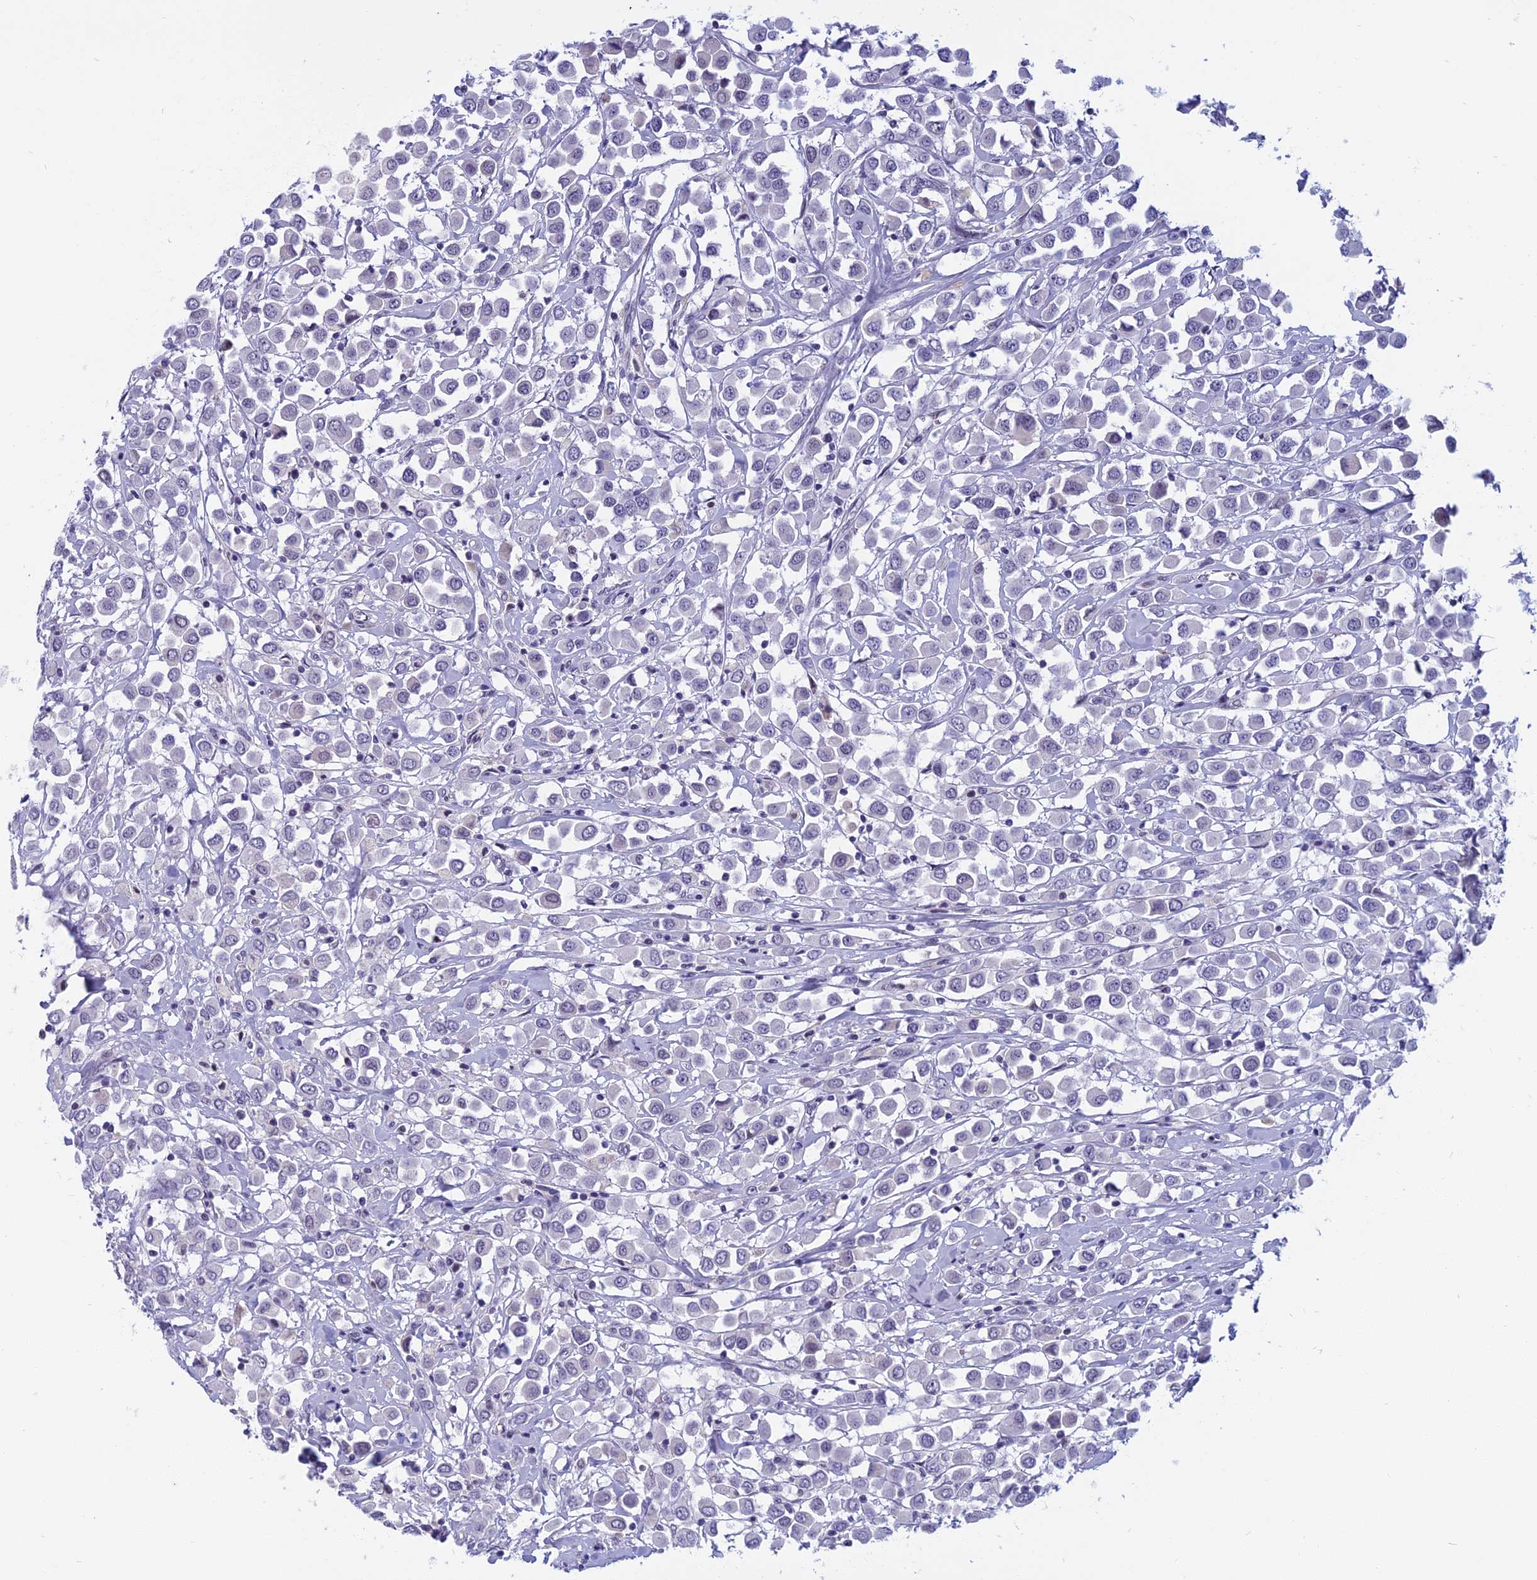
{"staining": {"intensity": "negative", "quantity": "none", "location": "none"}, "tissue": "breast cancer", "cell_type": "Tumor cells", "image_type": "cancer", "snomed": [{"axis": "morphology", "description": "Duct carcinoma"}, {"axis": "topography", "description": "Breast"}], "caption": "This is an immunohistochemistry histopathology image of human infiltrating ductal carcinoma (breast). There is no staining in tumor cells.", "gene": "CDC7", "patient": {"sex": "female", "age": 61}}